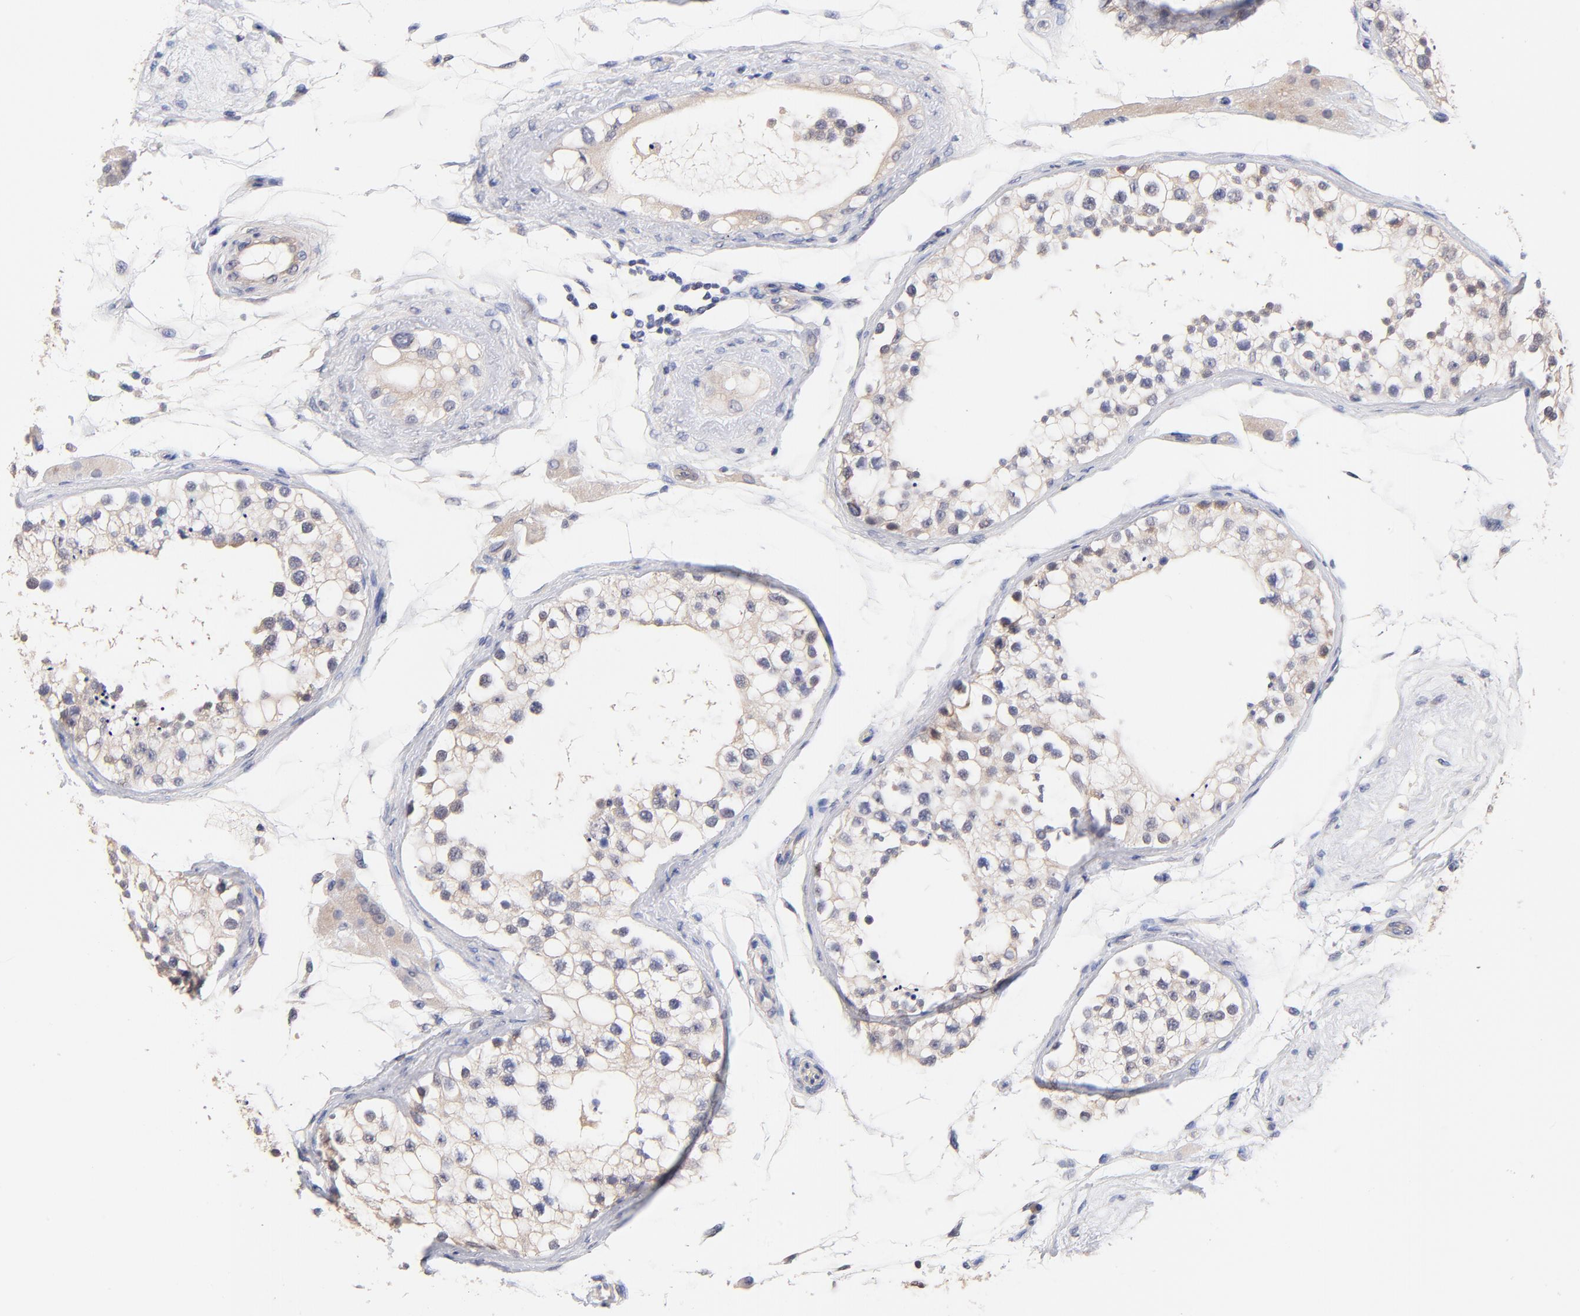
{"staining": {"intensity": "weak", "quantity": "<25%", "location": "cytoplasmic/membranous"}, "tissue": "testis", "cell_type": "Cells in seminiferous ducts", "image_type": "normal", "snomed": [{"axis": "morphology", "description": "Normal tissue, NOS"}, {"axis": "topography", "description": "Testis"}], "caption": "This histopathology image is of unremarkable testis stained with immunohistochemistry (IHC) to label a protein in brown with the nuclei are counter-stained blue. There is no expression in cells in seminiferous ducts. The staining was performed using DAB to visualize the protein expression in brown, while the nuclei were stained in blue with hematoxylin (Magnification: 20x).", "gene": "RIBC2", "patient": {"sex": "male", "age": 68}}